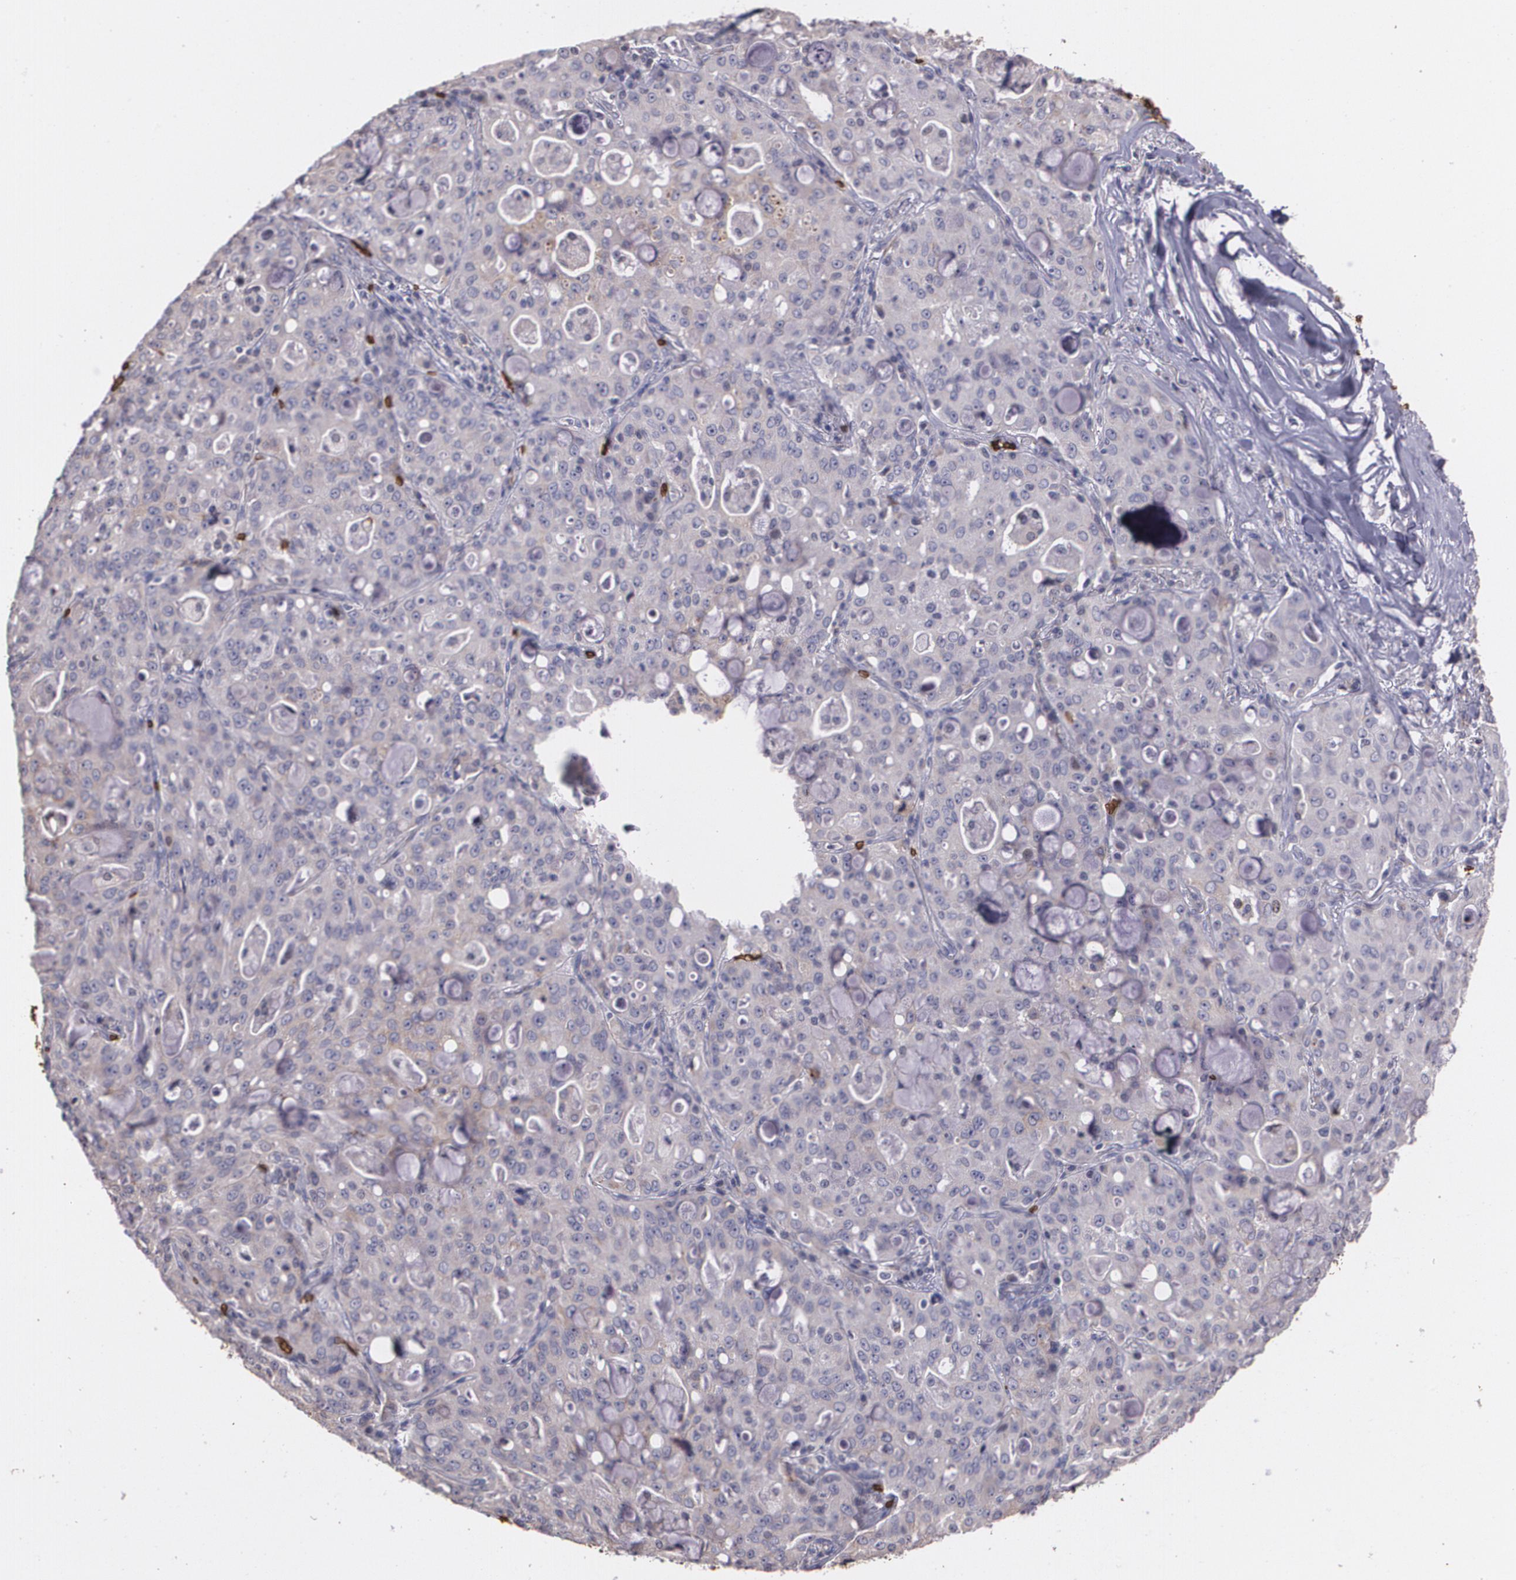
{"staining": {"intensity": "strong", "quantity": "25%-75%", "location": "cytoplasmic/membranous"}, "tissue": "lung cancer", "cell_type": "Tumor cells", "image_type": "cancer", "snomed": [{"axis": "morphology", "description": "Adenocarcinoma, NOS"}, {"axis": "topography", "description": "Lung"}], "caption": "Brown immunohistochemical staining in human adenocarcinoma (lung) demonstrates strong cytoplasmic/membranous positivity in about 25%-75% of tumor cells.", "gene": "SLC2A1", "patient": {"sex": "female", "age": 44}}